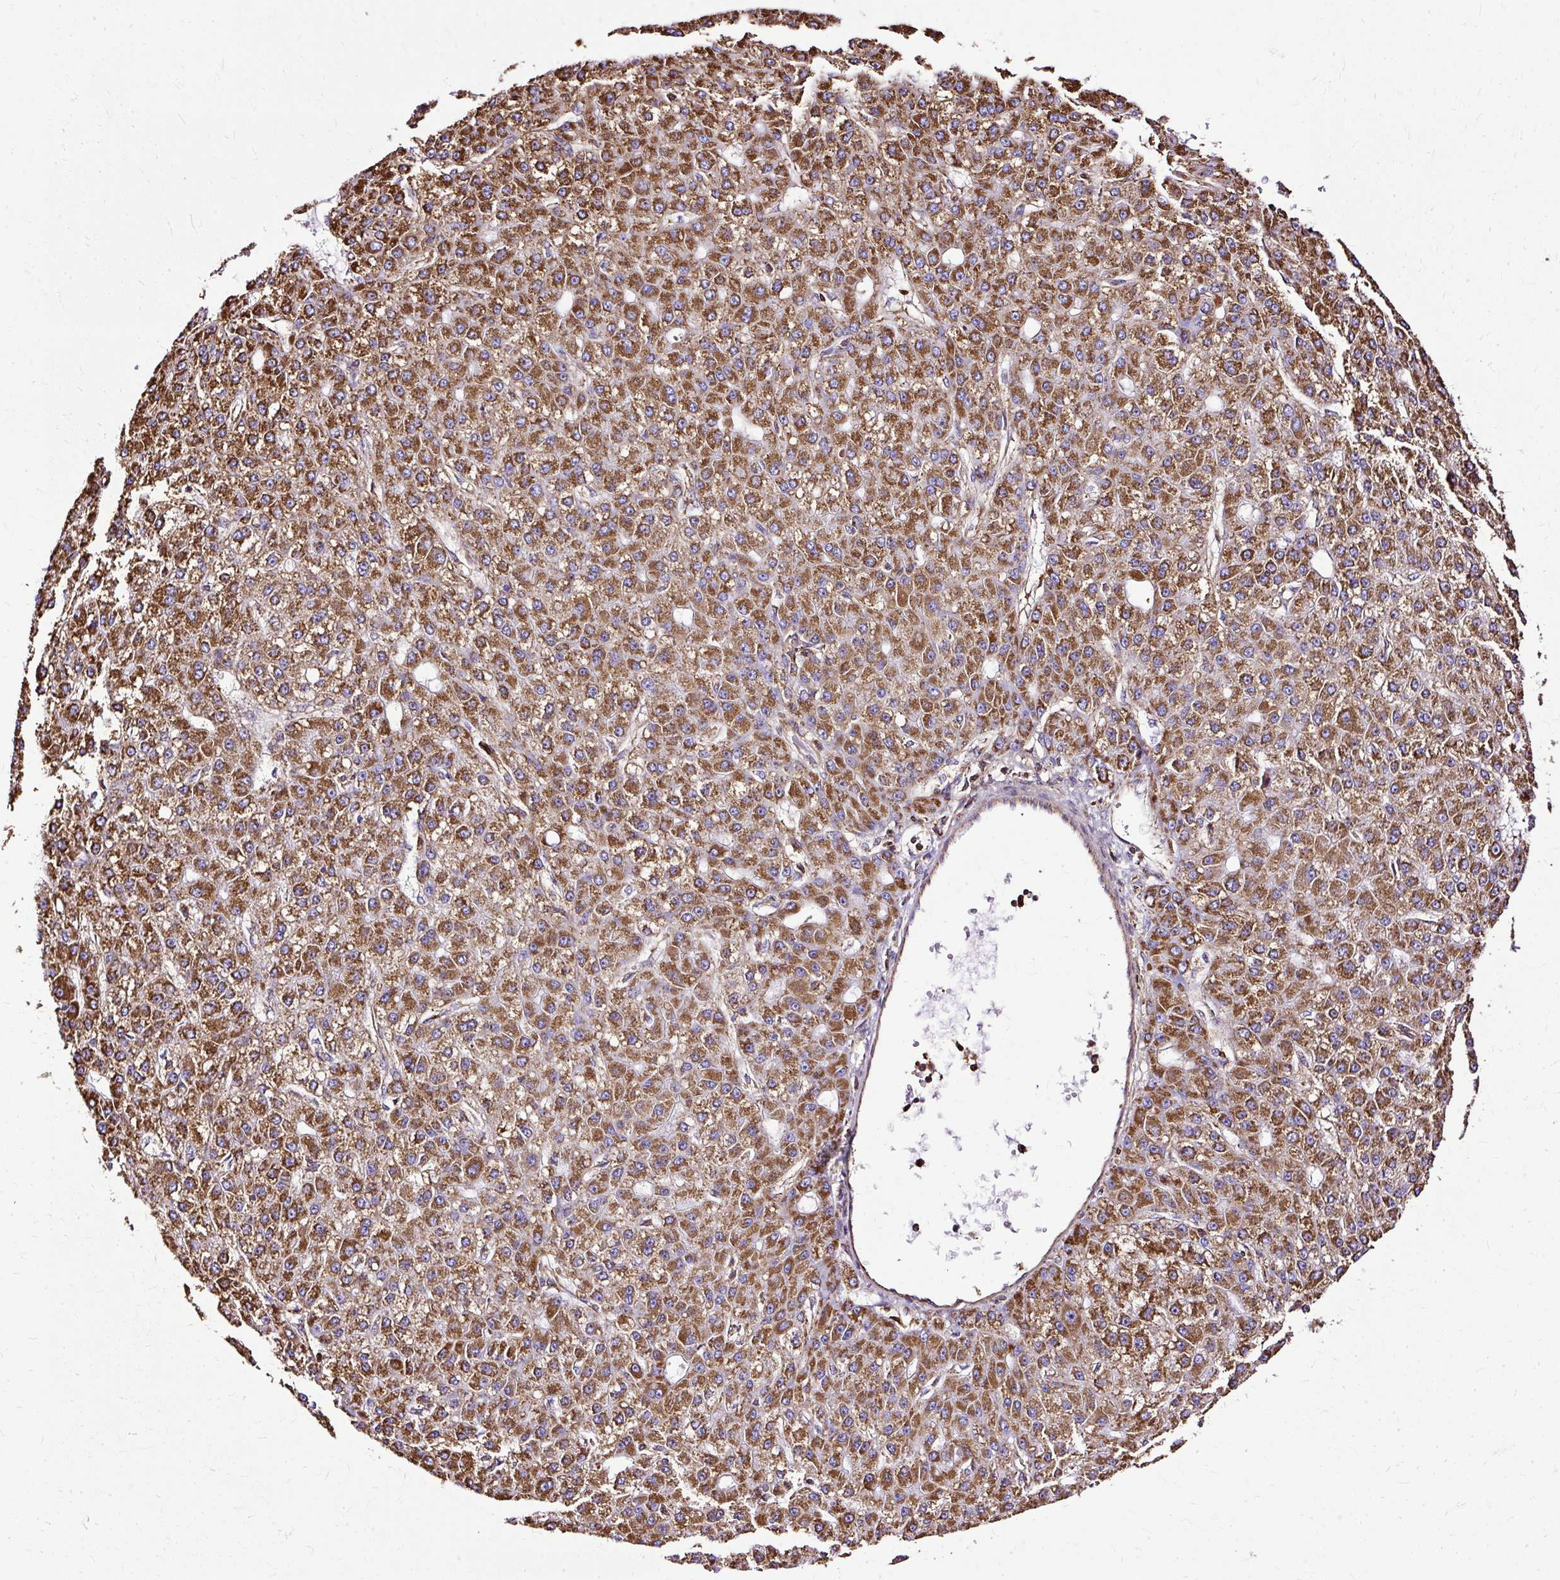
{"staining": {"intensity": "strong", "quantity": ">75%", "location": "cytoplasmic/membranous"}, "tissue": "liver cancer", "cell_type": "Tumor cells", "image_type": "cancer", "snomed": [{"axis": "morphology", "description": "Carcinoma, Hepatocellular, NOS"}, {"axis": "topography", "description": "Liver"}], "caption": "Strong cytoplasmic/membranous staining for a protein is seen in approximately >75% of tumor cells of liver hepatocellular carcinoma using immunohistochemistry (IHC).", "gene": "KLHL11", "patient": {"sex": "male", "age": 67}}